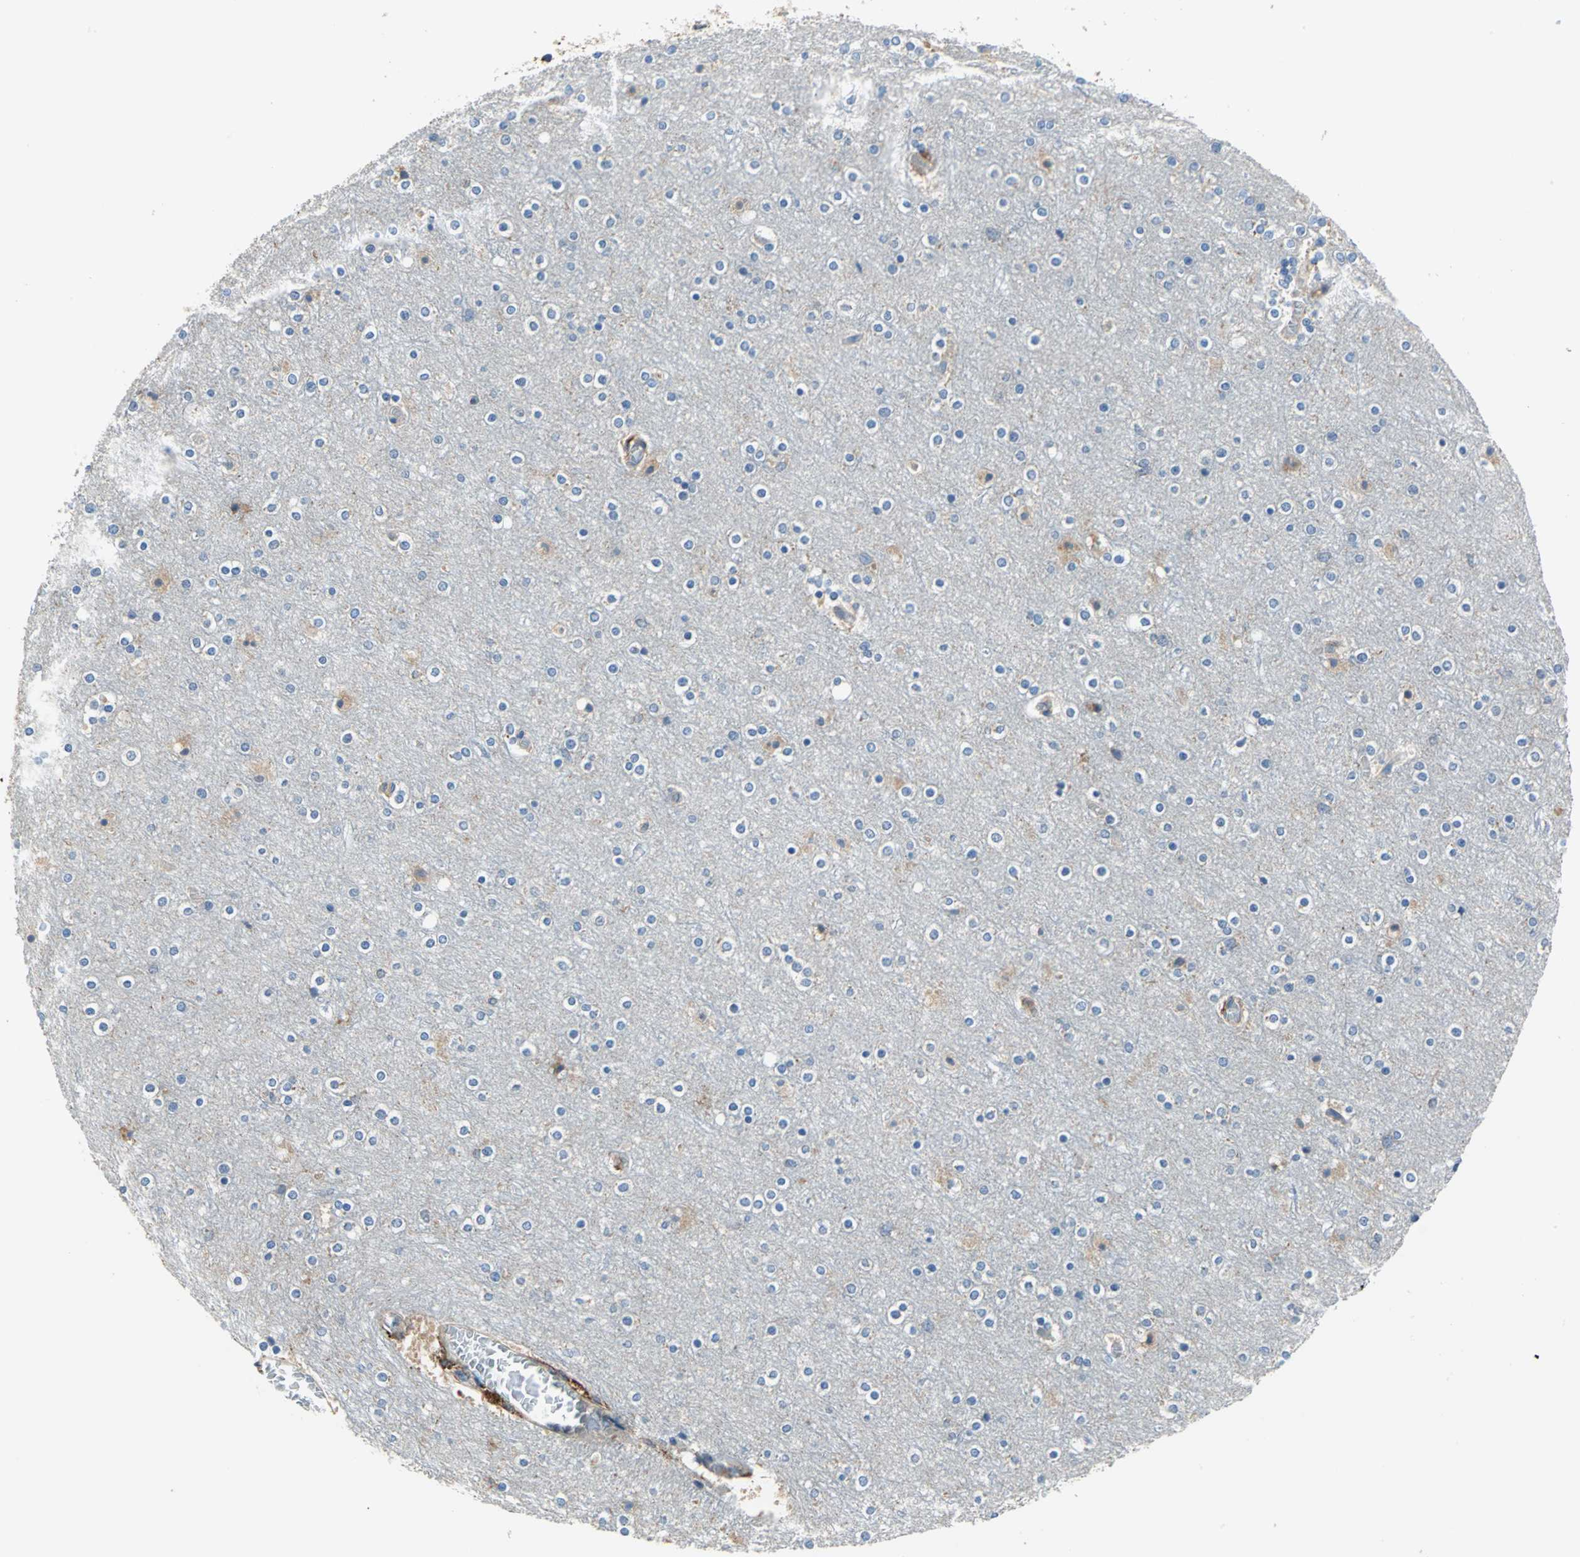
{"staining": {"intensity": "negative", "quantity": "none", "location": "none"}, "tissue": "cerebral cortex", "cell_type": "Endothelial cells", "image_type": "normal", "snomed": [{"axis": "morphology", "description": "Normal tissue, NOS"}, {"axis": "topography", "description": "Cerebral cortex"}], "caption": "High power microscopy image of an immunohistochemistry image of unremarkable cerebral cortex, revealing no significant positivity in endothelial cells. (Stains: DAB immunohistochemistry (IHC) with hematoxylin counter stain, Microscopy: brightfield microscopy at high magnification).", "gene": "DDX3X", "patient": {"sex": "female", "age": 54}}